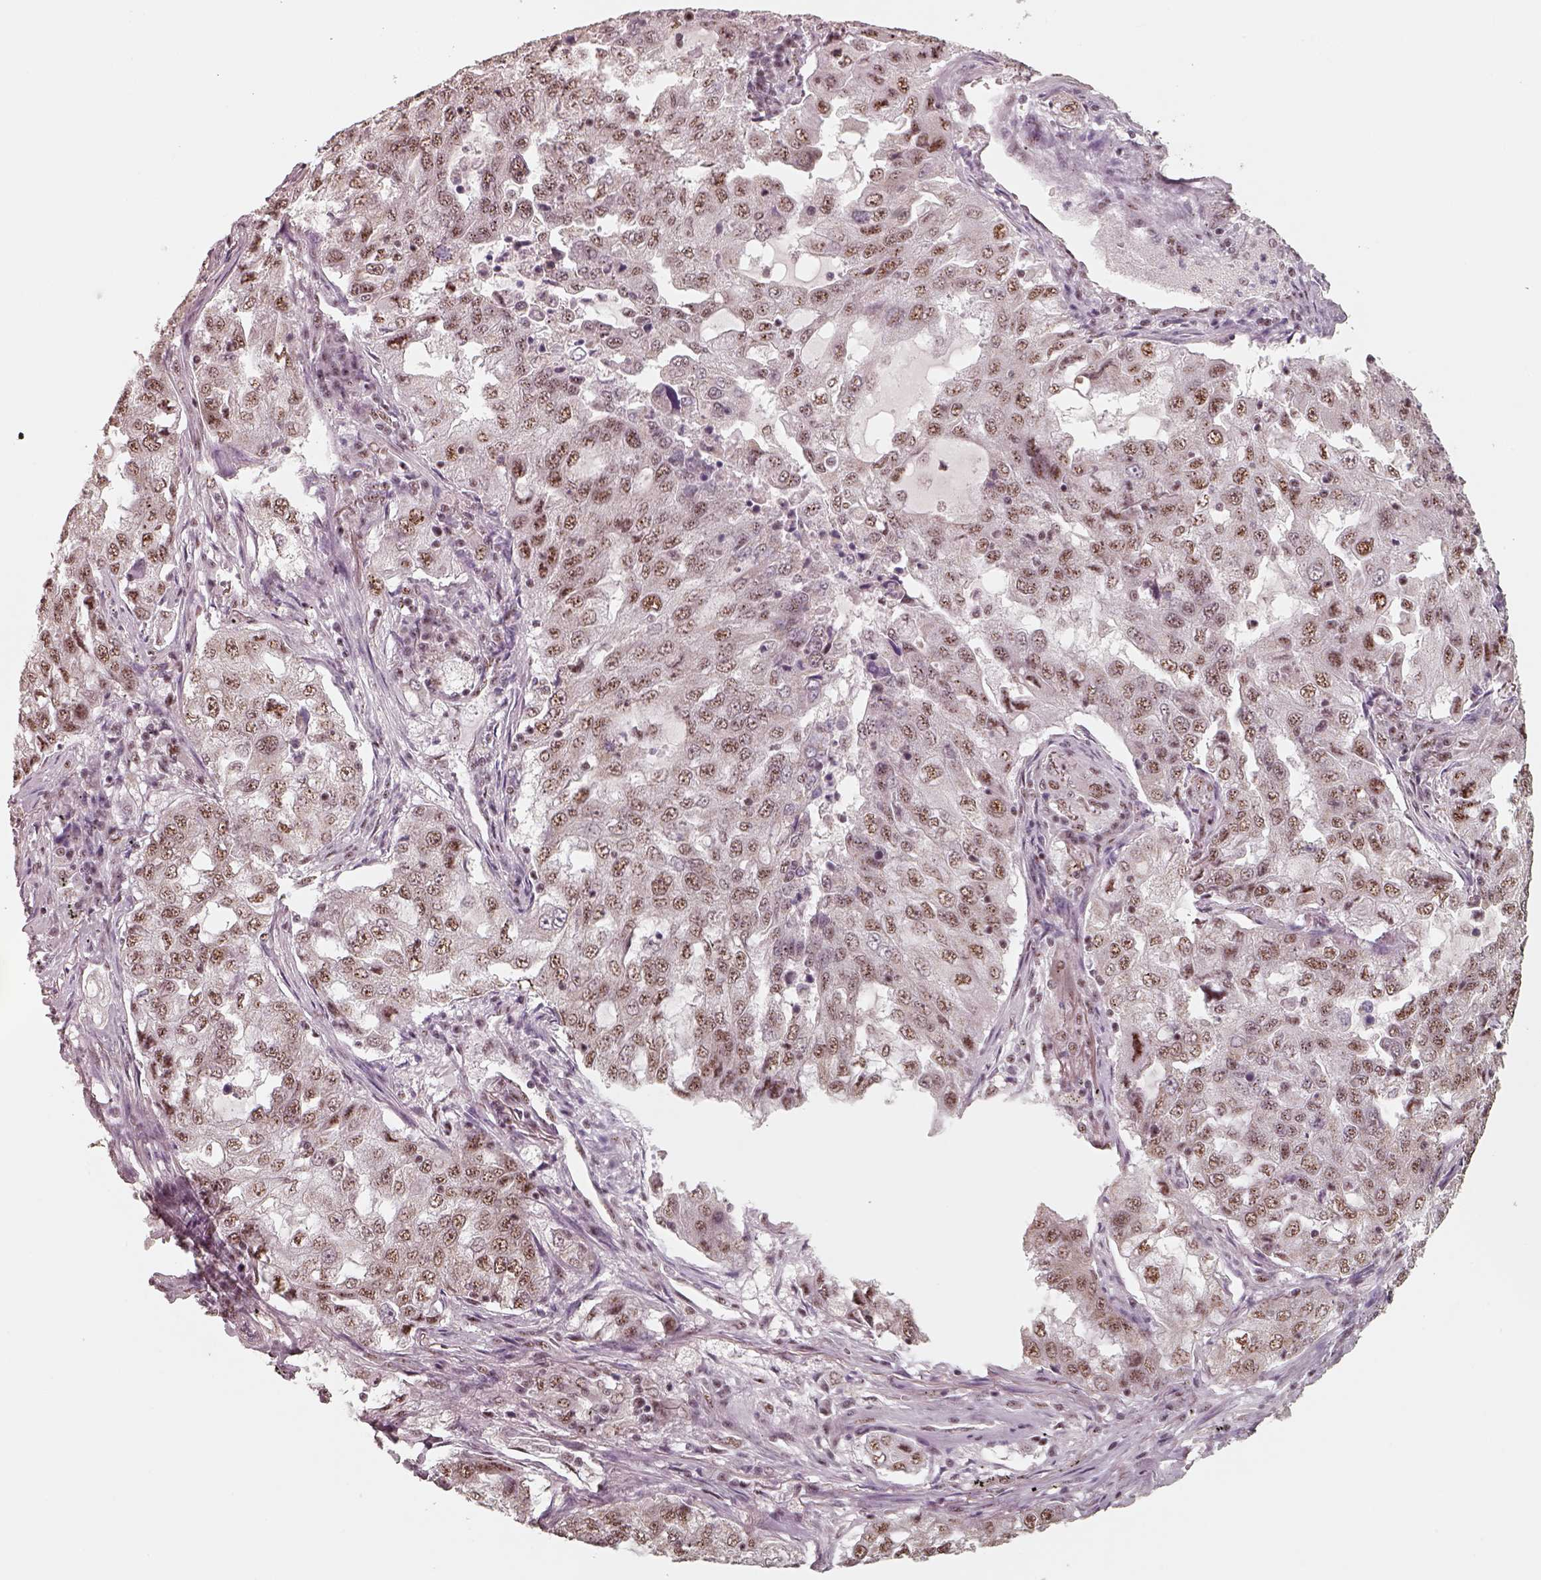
{"staining": {"intensity": "moderate", "quantity": ">75%", "location": "nuclear"}, "tissue": "lung cancer", "cell_type": "Tumor cells", "image_type": "cancer", "snomed": [{"axis": "morphology", "description": "Adenocarcinoma, NOS"}, {"axis": "topography", "description": "Lung"}], "caption": "IHC staining of lung cancer (adenocarcinoma), which exhibits medium levels of moderate nuclear expression in approximately >75% of tumor cells indicating moderate nuclear protein positivity. The staining was performed using DAB (brown) for protein detection and nuclei were counterstained in hematoxylin (blue).", "gene": "ATXN7L3", "patient": {"sex": "female", "age": 61}}